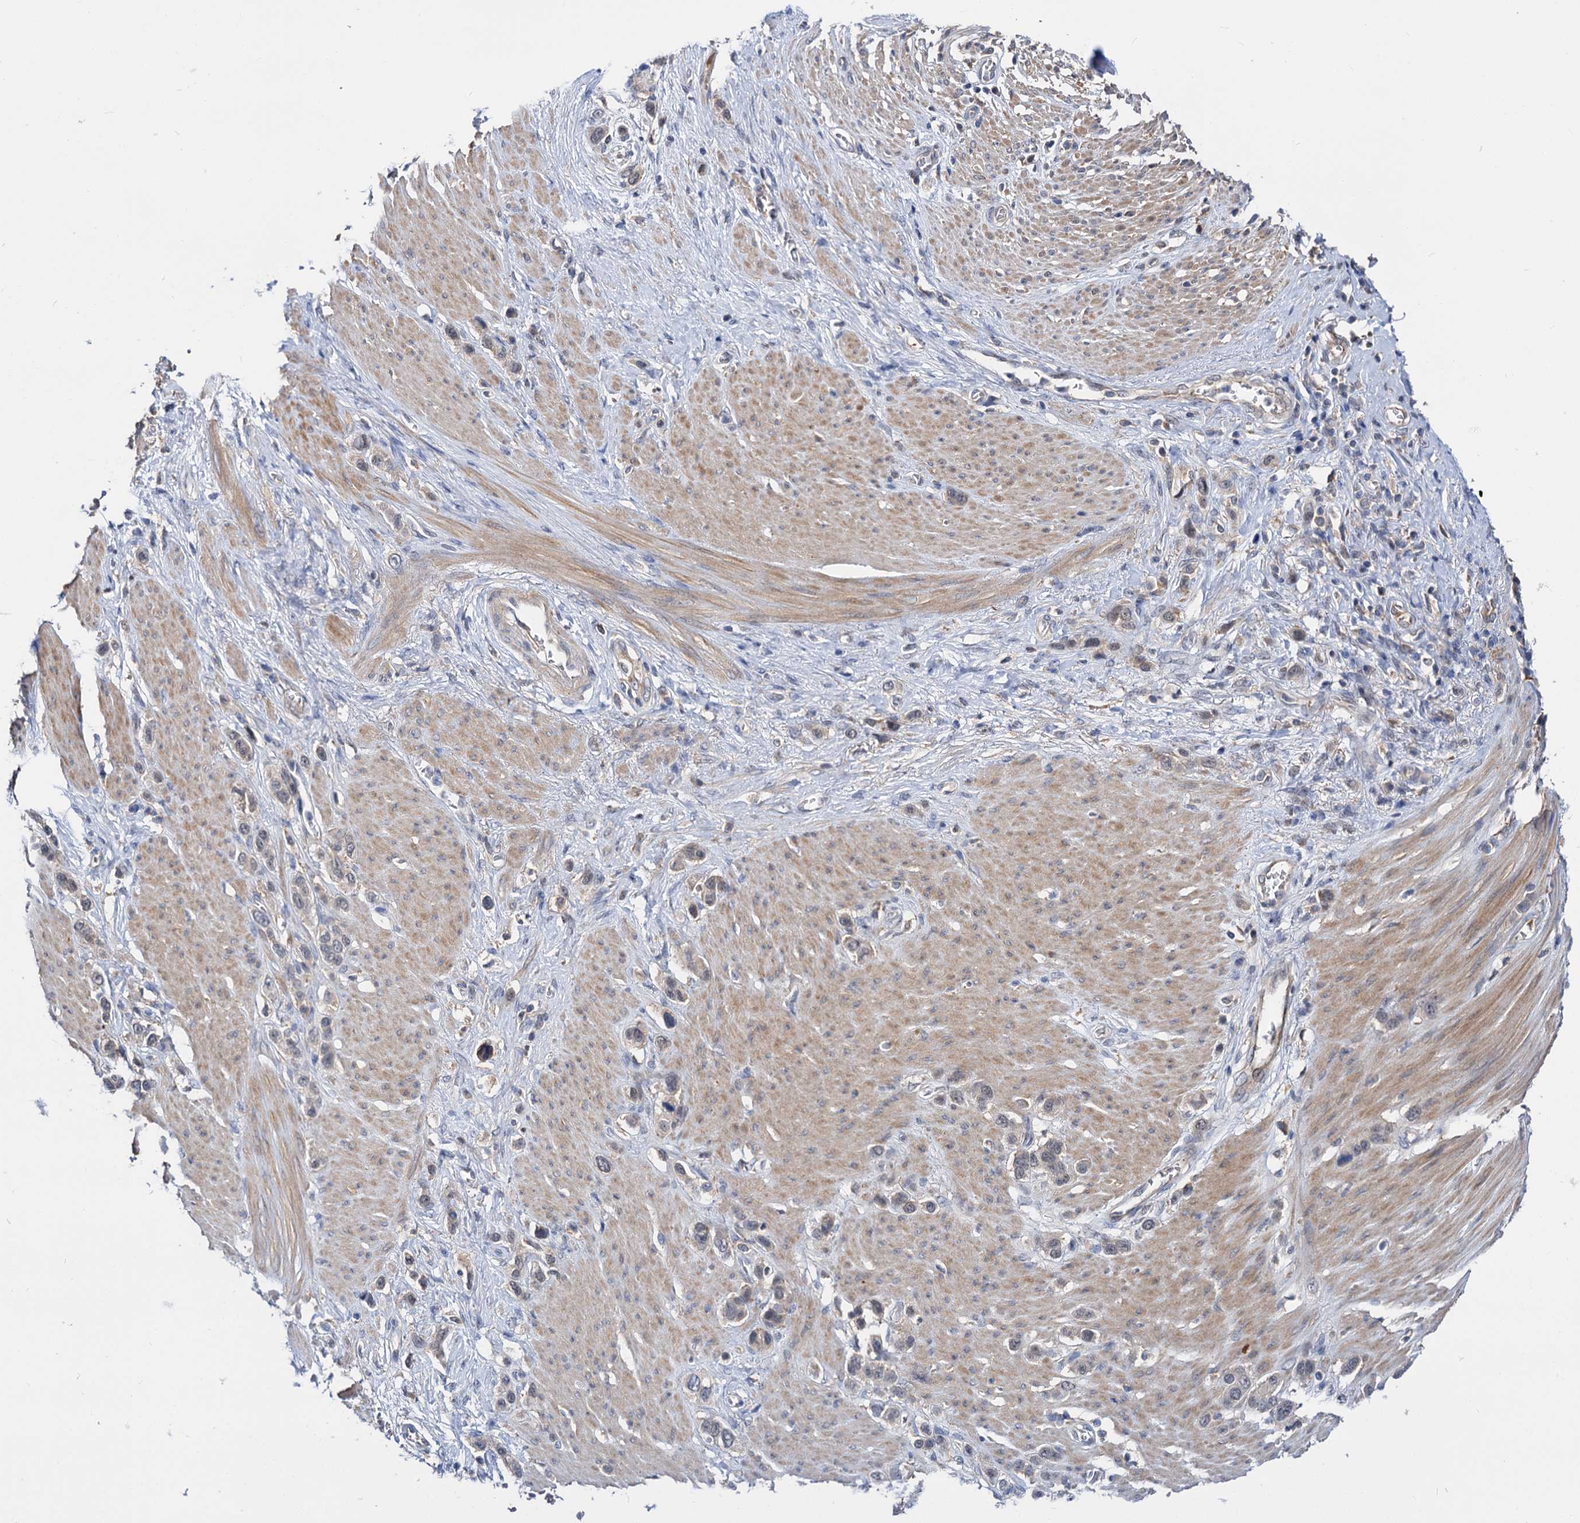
{"staining": {"intensity": "negative", "quantity": "none", "location": "none"}, "tissue": "stomach cancer", "cell_type": "Tumor cells", "image_type": "cancer", "snomed": [{"axis": "morphology", "description": "Adenocarcinoma, NOS"}, {"axis": "morphology", "description": "Adenocarcinoma, High grade"}, {"axis": "topography", "description": "Stomach, upper"}, {"axis": "topography", "description": "Stomach, lower"}], "caption": "Immunohistochemistry micrograph of human stomach cancer (high-grade adenocarcinoma) stained for a protein (brown), which exhibits no staining in tumor cells.", "gene": "NEK10", "patient": {"sex": "female", "age": 65}}